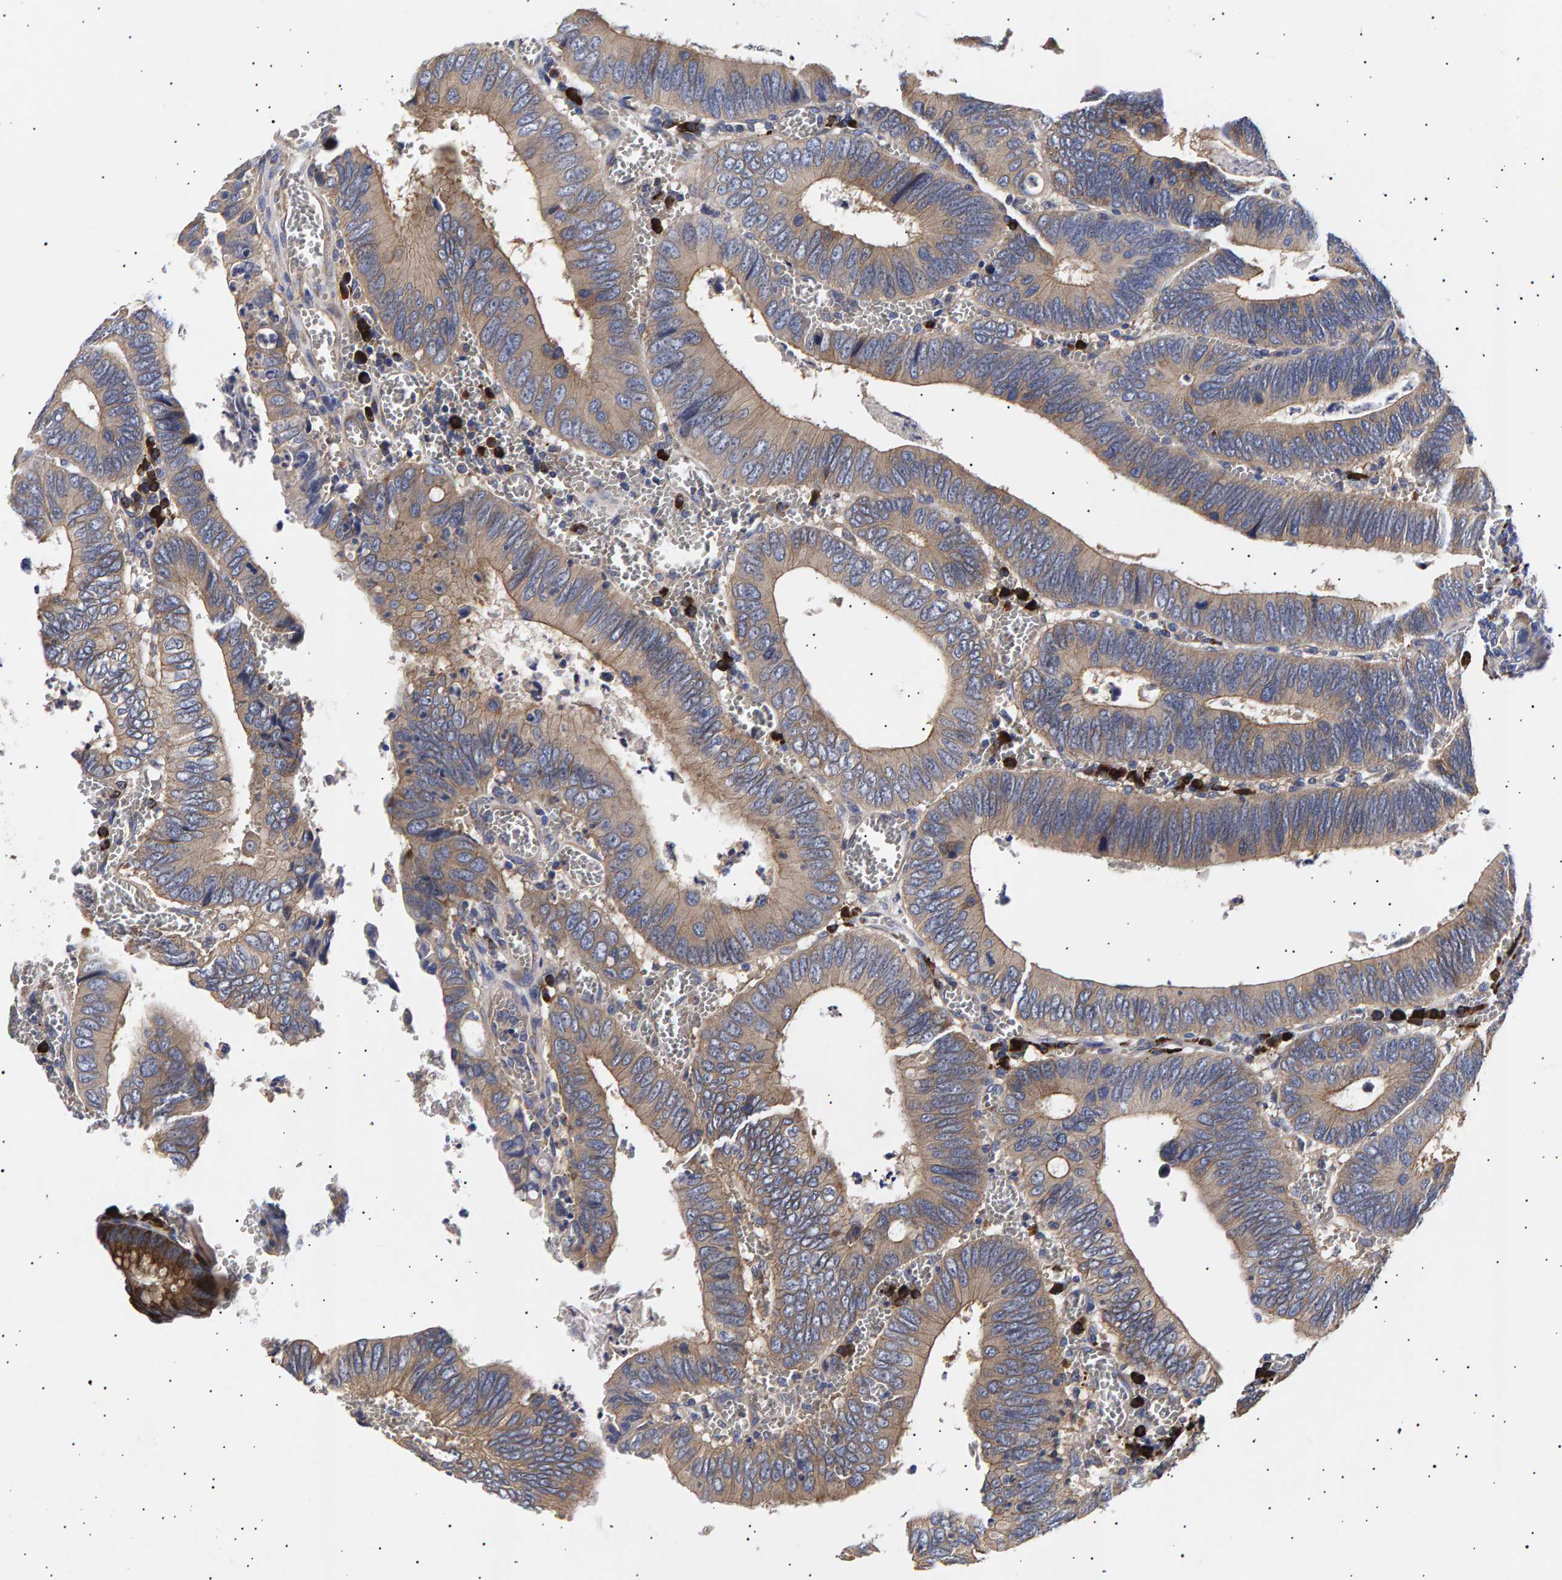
{"staining": {"intensity": "weak", "quantity": ">75%", "location": "cytoplasmic/membranous"}, "tissue": "colorectal cancer", "cell_type": "Tumor cells", "image_type": "cancer", "snomed": [{"axis": "morphology", "description": "Inflammation, NOS"}, {"axis": "morphology", "description": "Adenocarcinoma, NOS"}, {"axis": "topography", "description": "Colon"}], "caption": "The histopathology image reveals immunohistochemical staining of colorectal cancer. There is weak cytoplasmic/membranous staining is present in about >75% of tumor cells.", "gene": "ANKRD40", "patient": {"sex": "male", "age": 72}}